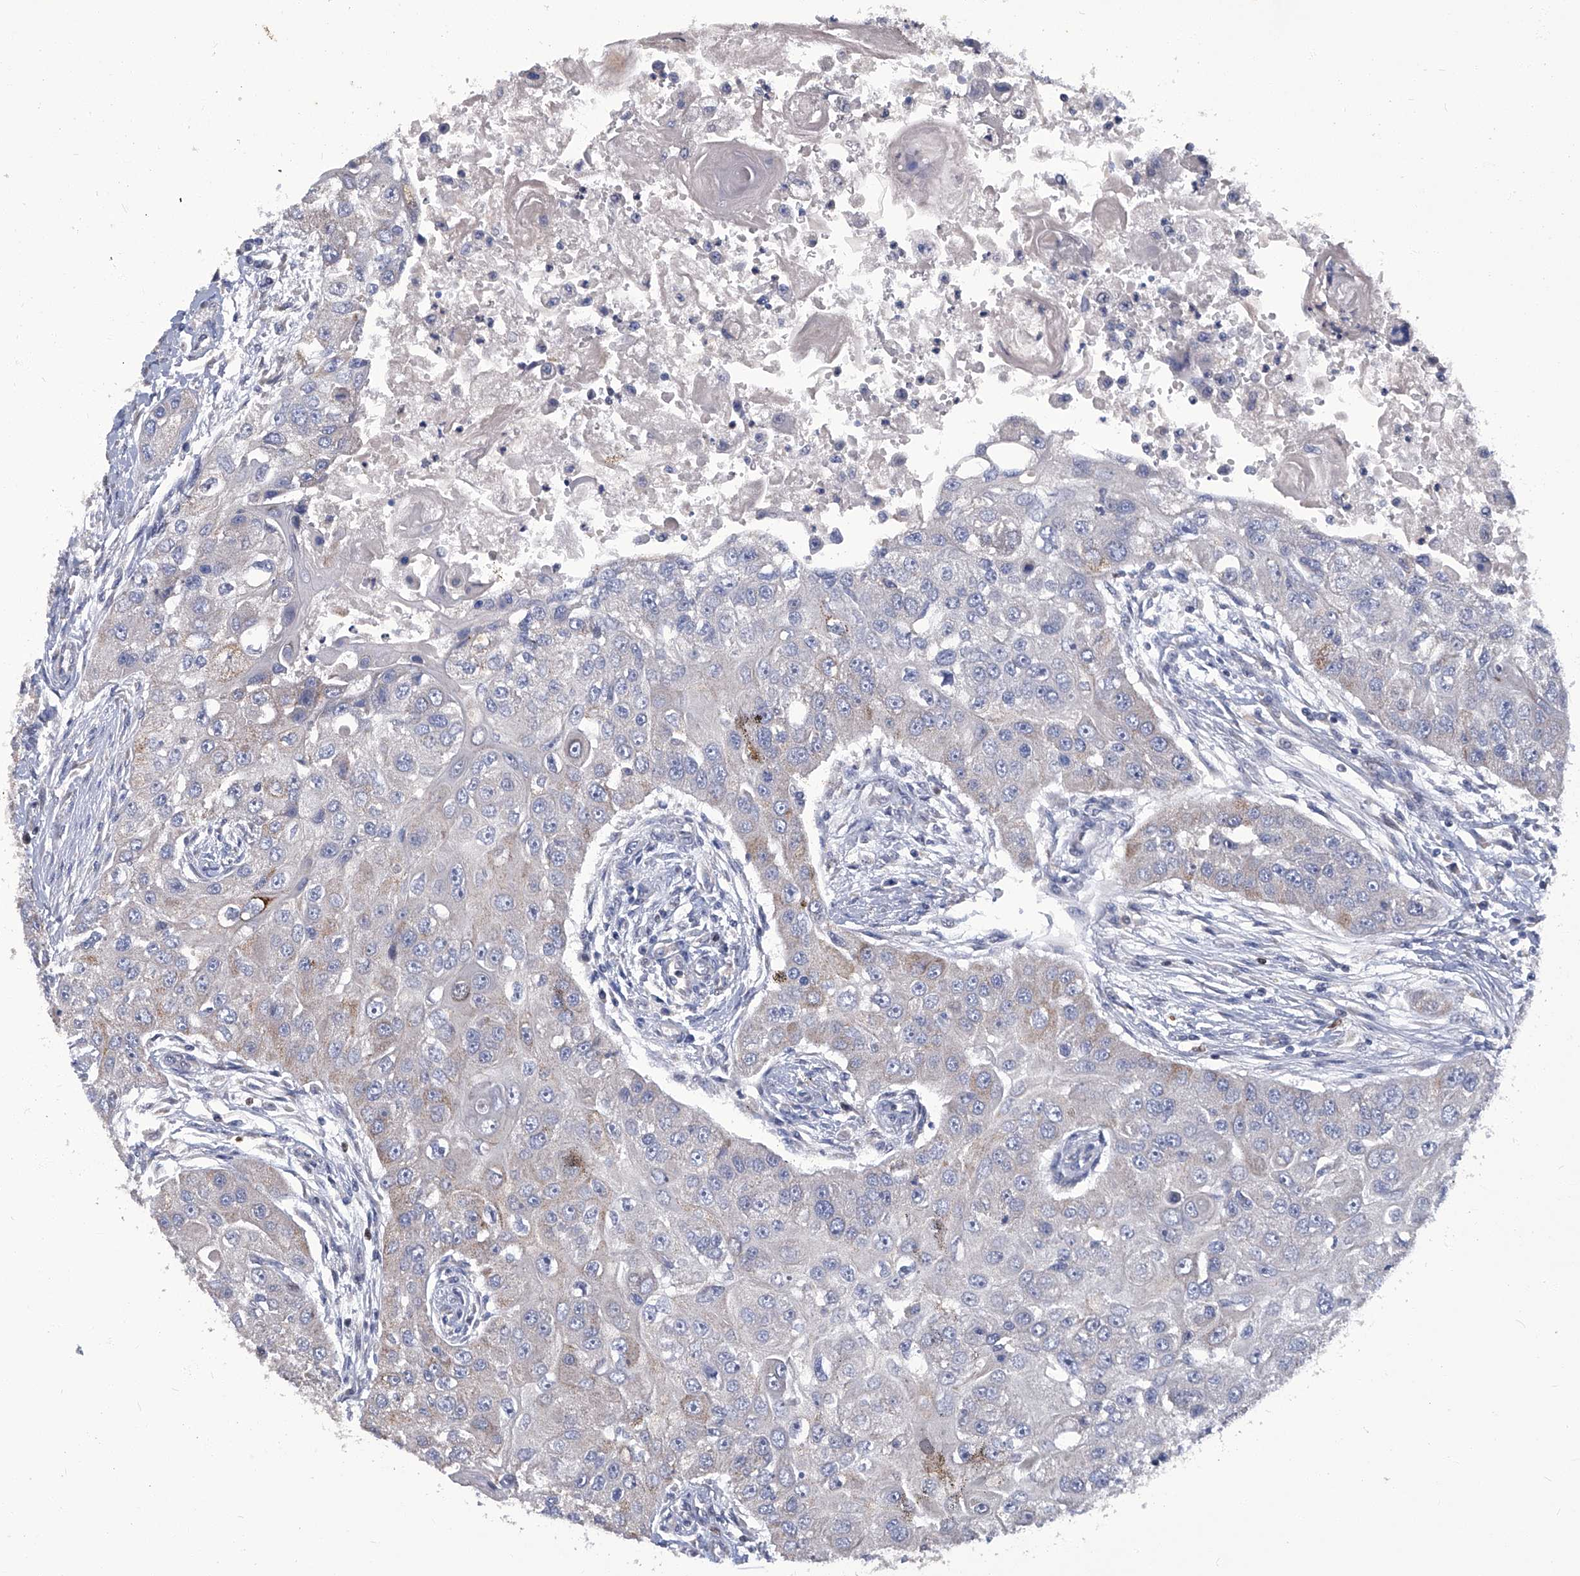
{"staining": {"intensity": "negative", "quantity": "none", "location": "none"}, "tissue": "head and neck cancer", "cell_type": "Tumor cells", "image_type": "cancer", "snomed": [{"axis": "morphology", "description": "Normal tissue, NOS"}, {"axis": "morphology", "description": "Squamous cell carcinoma, NOS"}, {"axis": "topography", "description": "Skeletal muscle"}, {"axis": "topography", "description": "Head-Neck"}], "caption": "This micrograph is of head and neck cancer stained with immunohistochemistry to label a protein in brown with the nuclei are counter-stained blue. There is no expression in tumor cells. (Immunohistochemistry, brightfield microscopy, high magnification).", "gene": "TGFBR1", "patient": {"sex": "male", "age": 51}}